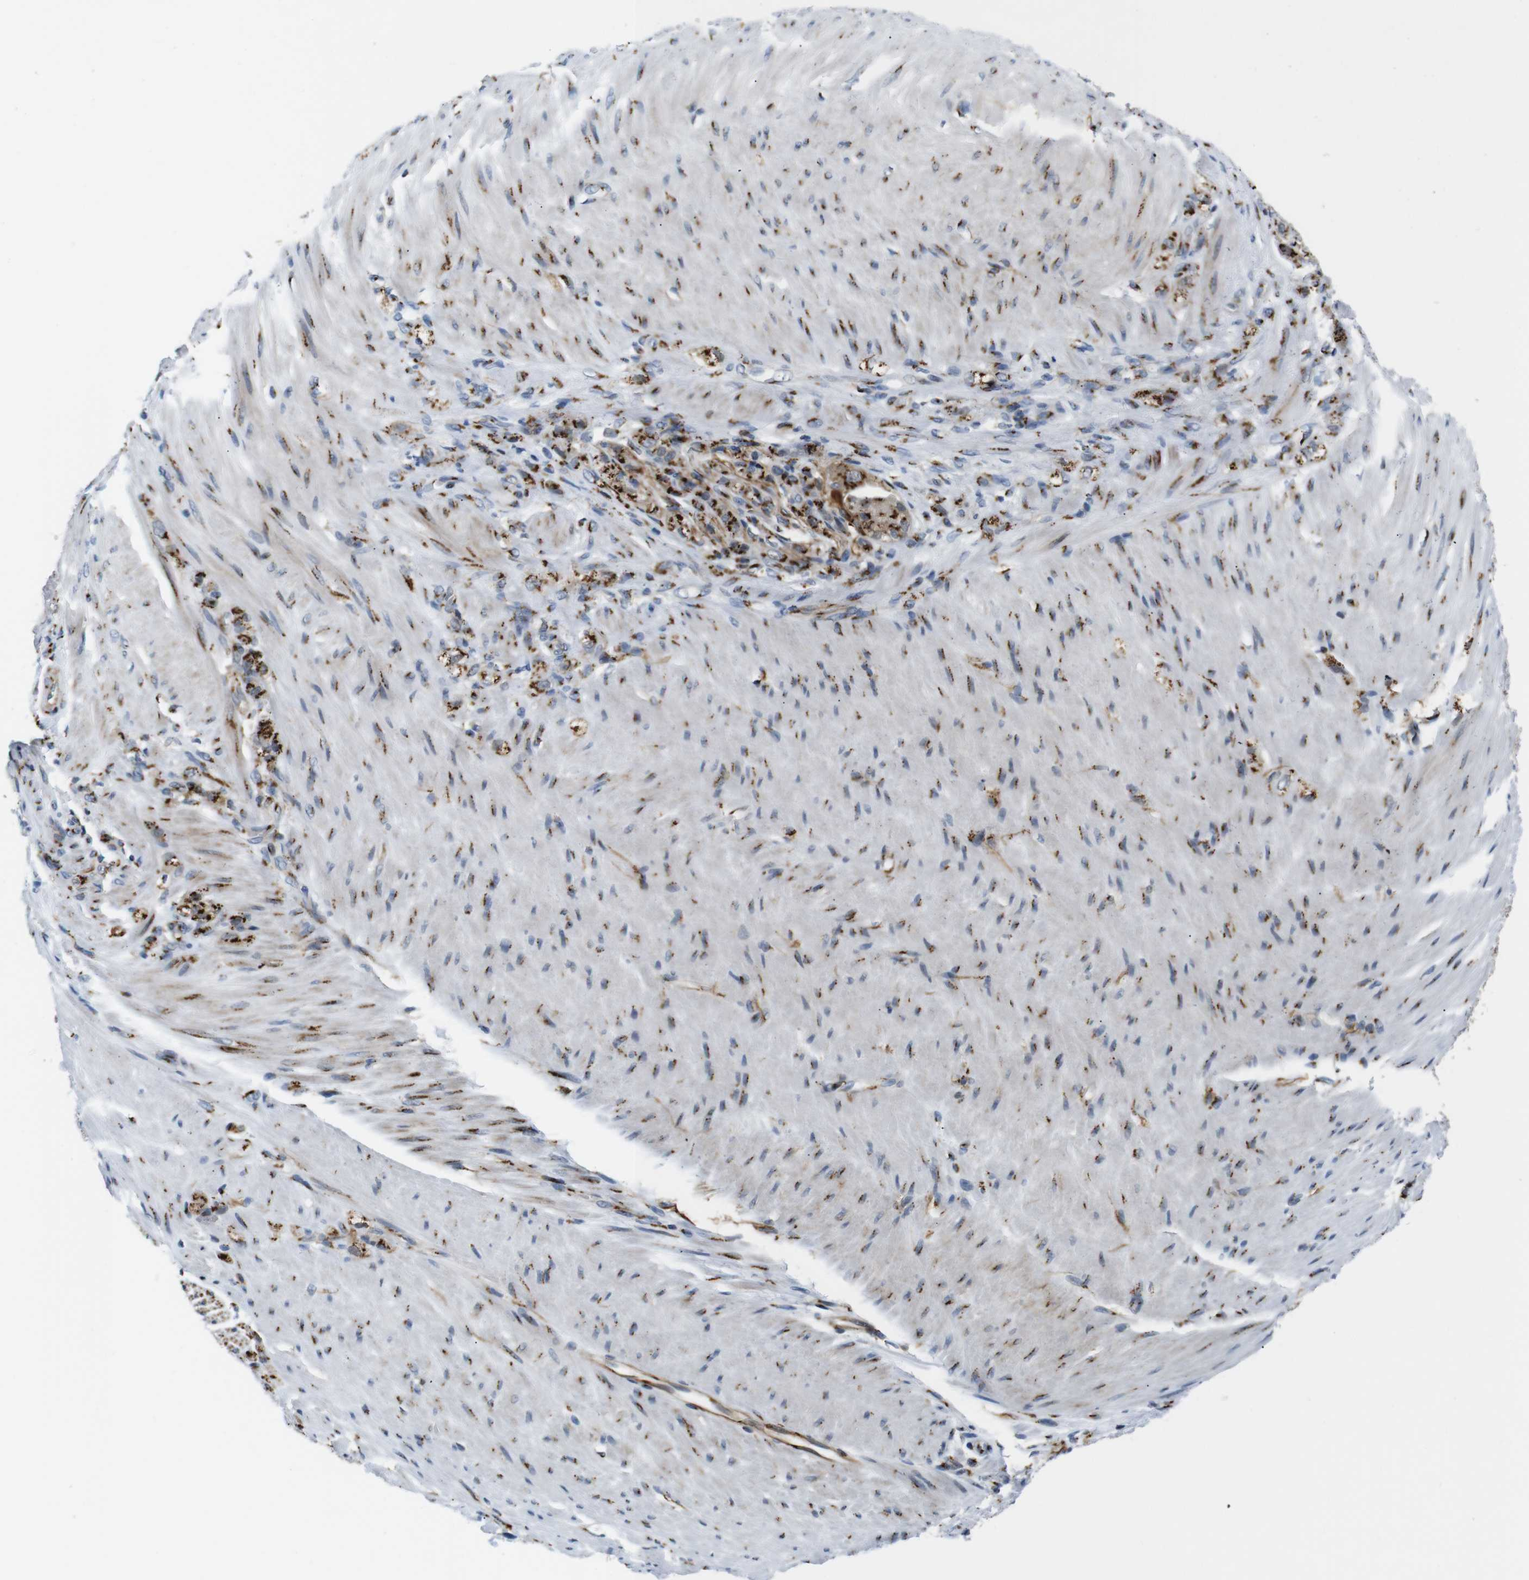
{"staining": {"intensity": "strong", "quantity": ">75%", "location": "cytoplasmic/membranous"}, "tissue": "stomach cancer", "cell_type": "Tumor cells", "image_type": "cancer", "snomed": [{"axis": "morphology", "description": "Adenocarcinoma, NOS"}, {"axis": "topography", "description": "Stomach"}], "caption": "This histopathology image displays stomach cancer stained with immunohistochemistry (IHC) to label a protein in brown. The cytoplasmic/membranous of tumor cells show strong positivity for the protein. Nuclei are counter-stained blue.", "gene": "TGOLN2", "patient": {"sex": "male", "age": 82}}